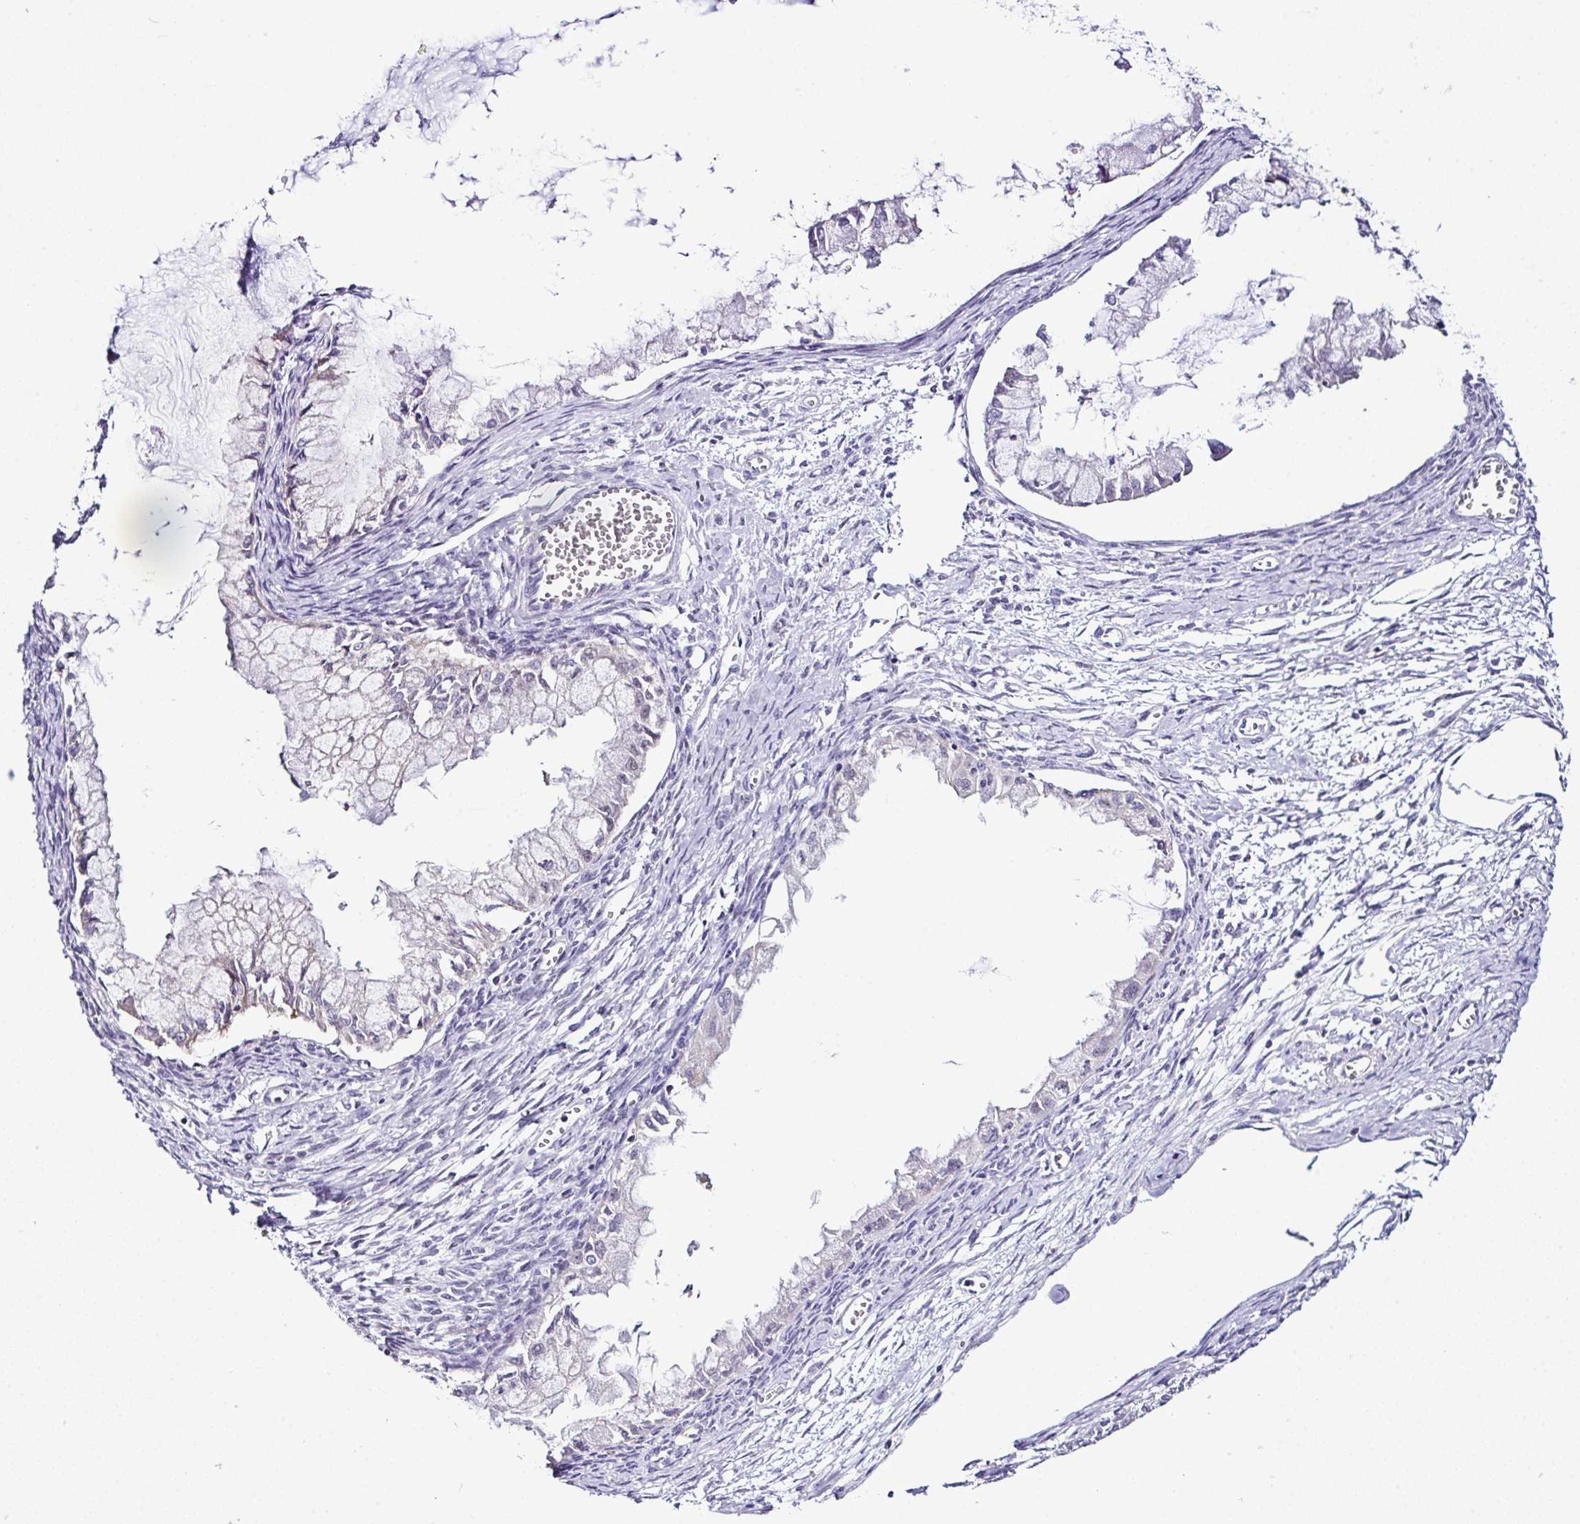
{"staining": {"intensity": "negative", "quantity": "none", "location": "none"}, "tissue": "ovarian cancer", "cell_type": "Tumor cells", "image_type": "cancer", "snomed": [{"axis": "morphology", "description": "Cystadenocarcinoma, mucinous, NOS"}, {"axis": "topography", "description": "Ovary"}], "caption": "There is no significant staining in tumor cells of mucinous cystadenocarcinoma (ovarian).", "gene": "D2HGDH", "patient": {"sex": "female", "age": 34}}